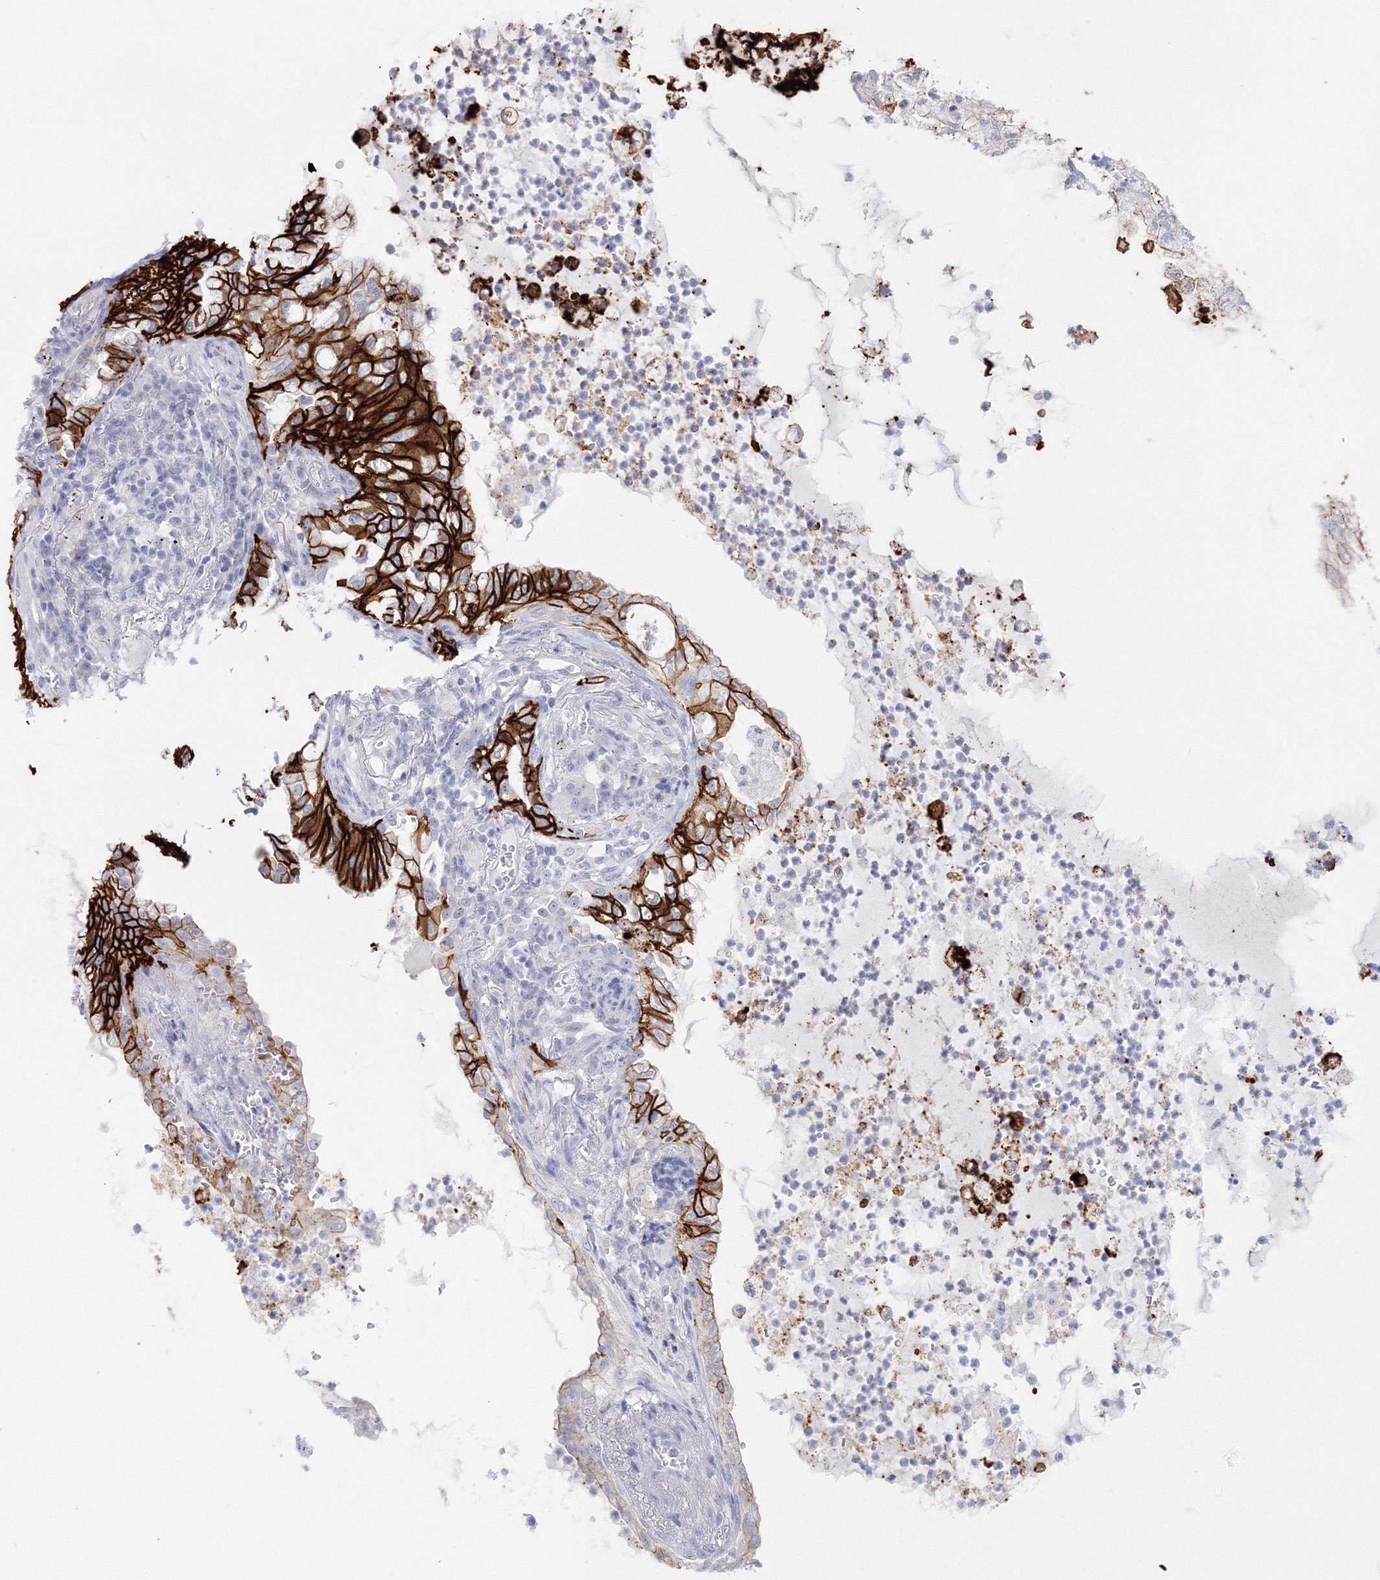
{"staining": {"intensity": "strong", "quantity": "25%-75%", "location": "cytoplasmic/membranous"}, "tissue": "lung cancer", "cell_type": "Tumor cells", "image_type": "cancer", "snomed": [{"axis": "morphology", "description": "Adenocarcinoma, NOS"}, {"axis": "topography", "description": "Lung"}], "caption": "Human lung cancer stained for a protein (brown) exhibits strong cytoplasmic/membranous positive expression in about 25%-75% of tumor cells.", "gene": "VSIG1", "patient": {"sex": "female", "age": 70}}